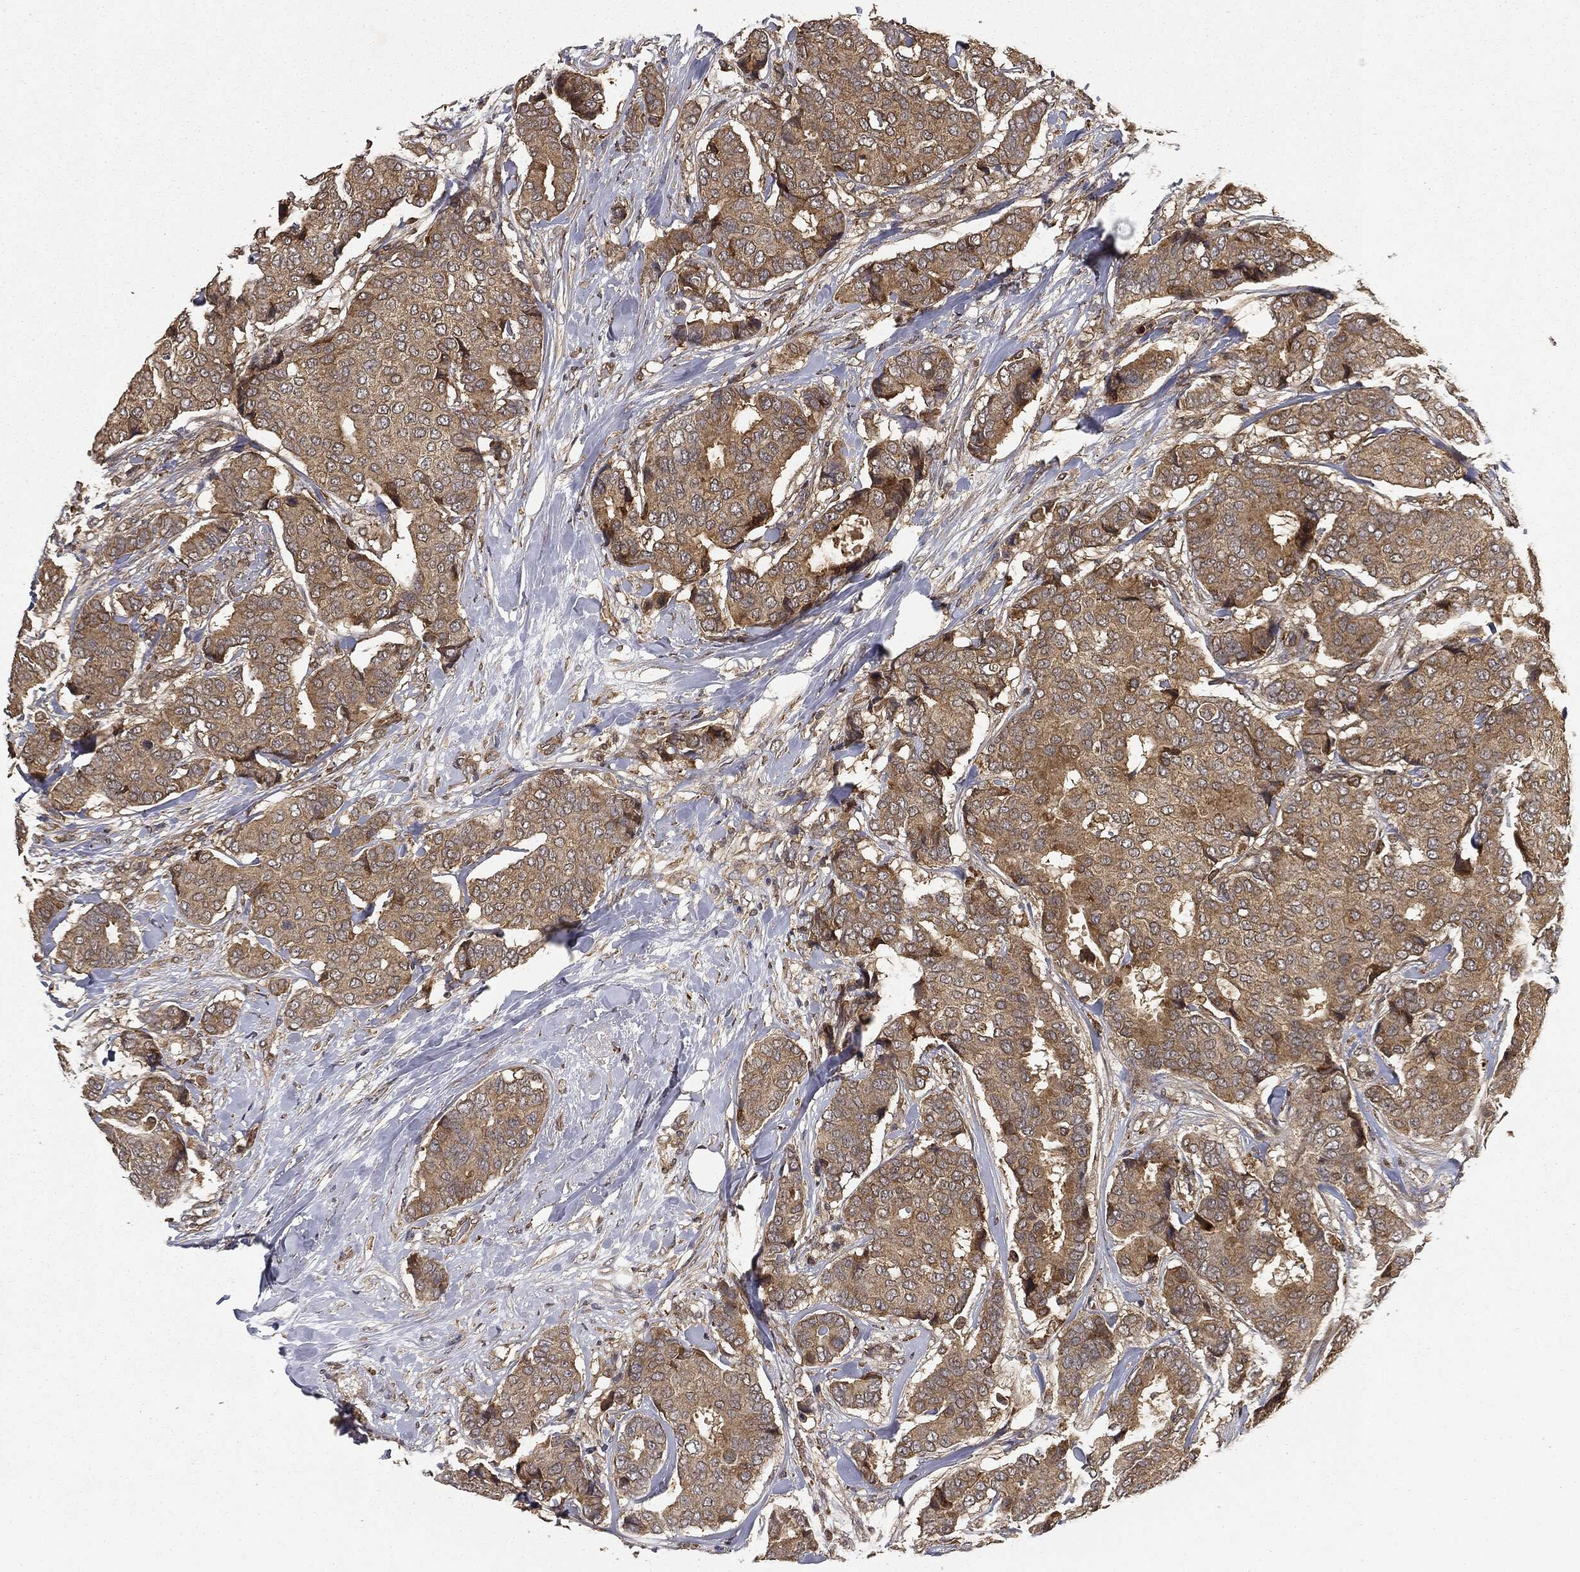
{"staining": {"intensity": "moderate", "quantity": ">75%", "location": "cytoplasmic/membranous"}, "tissue": "breast cancer", "cell_type": "Tumor cells", "image_type": "cancer", "snomed": [{"axis": "morphology", "description": "Duct carcinoma"}, {"axis": "topography", "description": "Breast"}], "caption": "Breast cancer tissue displays moderate cytoplasmic/membranous positivity in approximately >75% of tumor cells", "gene": "MIER2", "patient": {"sex": "female", "age": 75}}